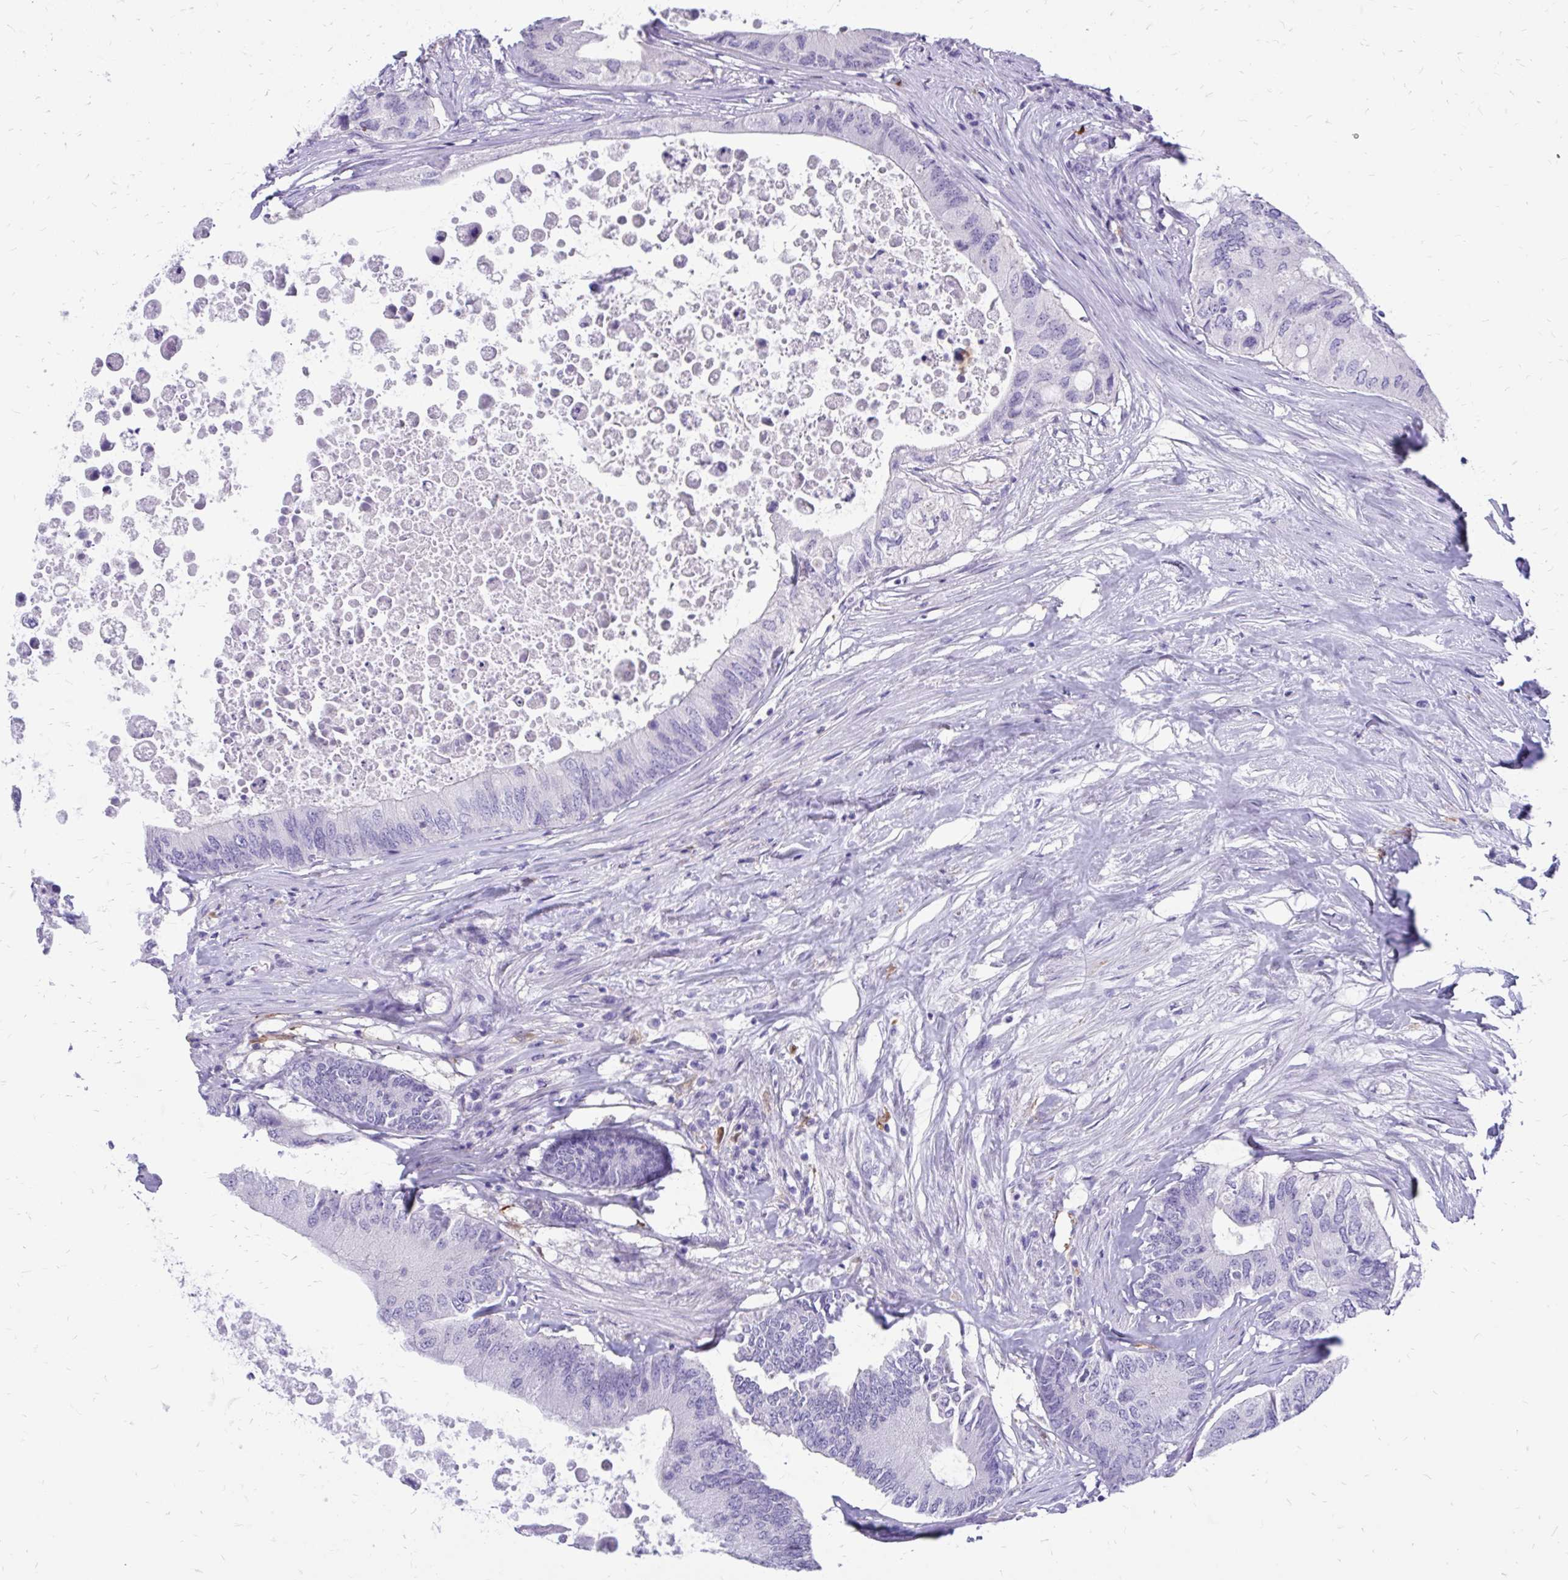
{"staining": {"intensity": "negative", "quantity": "none", "location": "none"}, "tissue": "colorectal cancer", "cell_type": "Tumor cells", "image_type": "cancer", "snomed": [{"axis": "morphology", "description": "Adenocarcinoma, NOS"}, {"axis": "topography", "description": "Colon"}], "caption": "Immunohistochemistry of adenocarcinoma (colorectal) shows no positivity in tumor cells.", "gene": "IGSF5", "patient": {"sex": "male", "age": 71}}